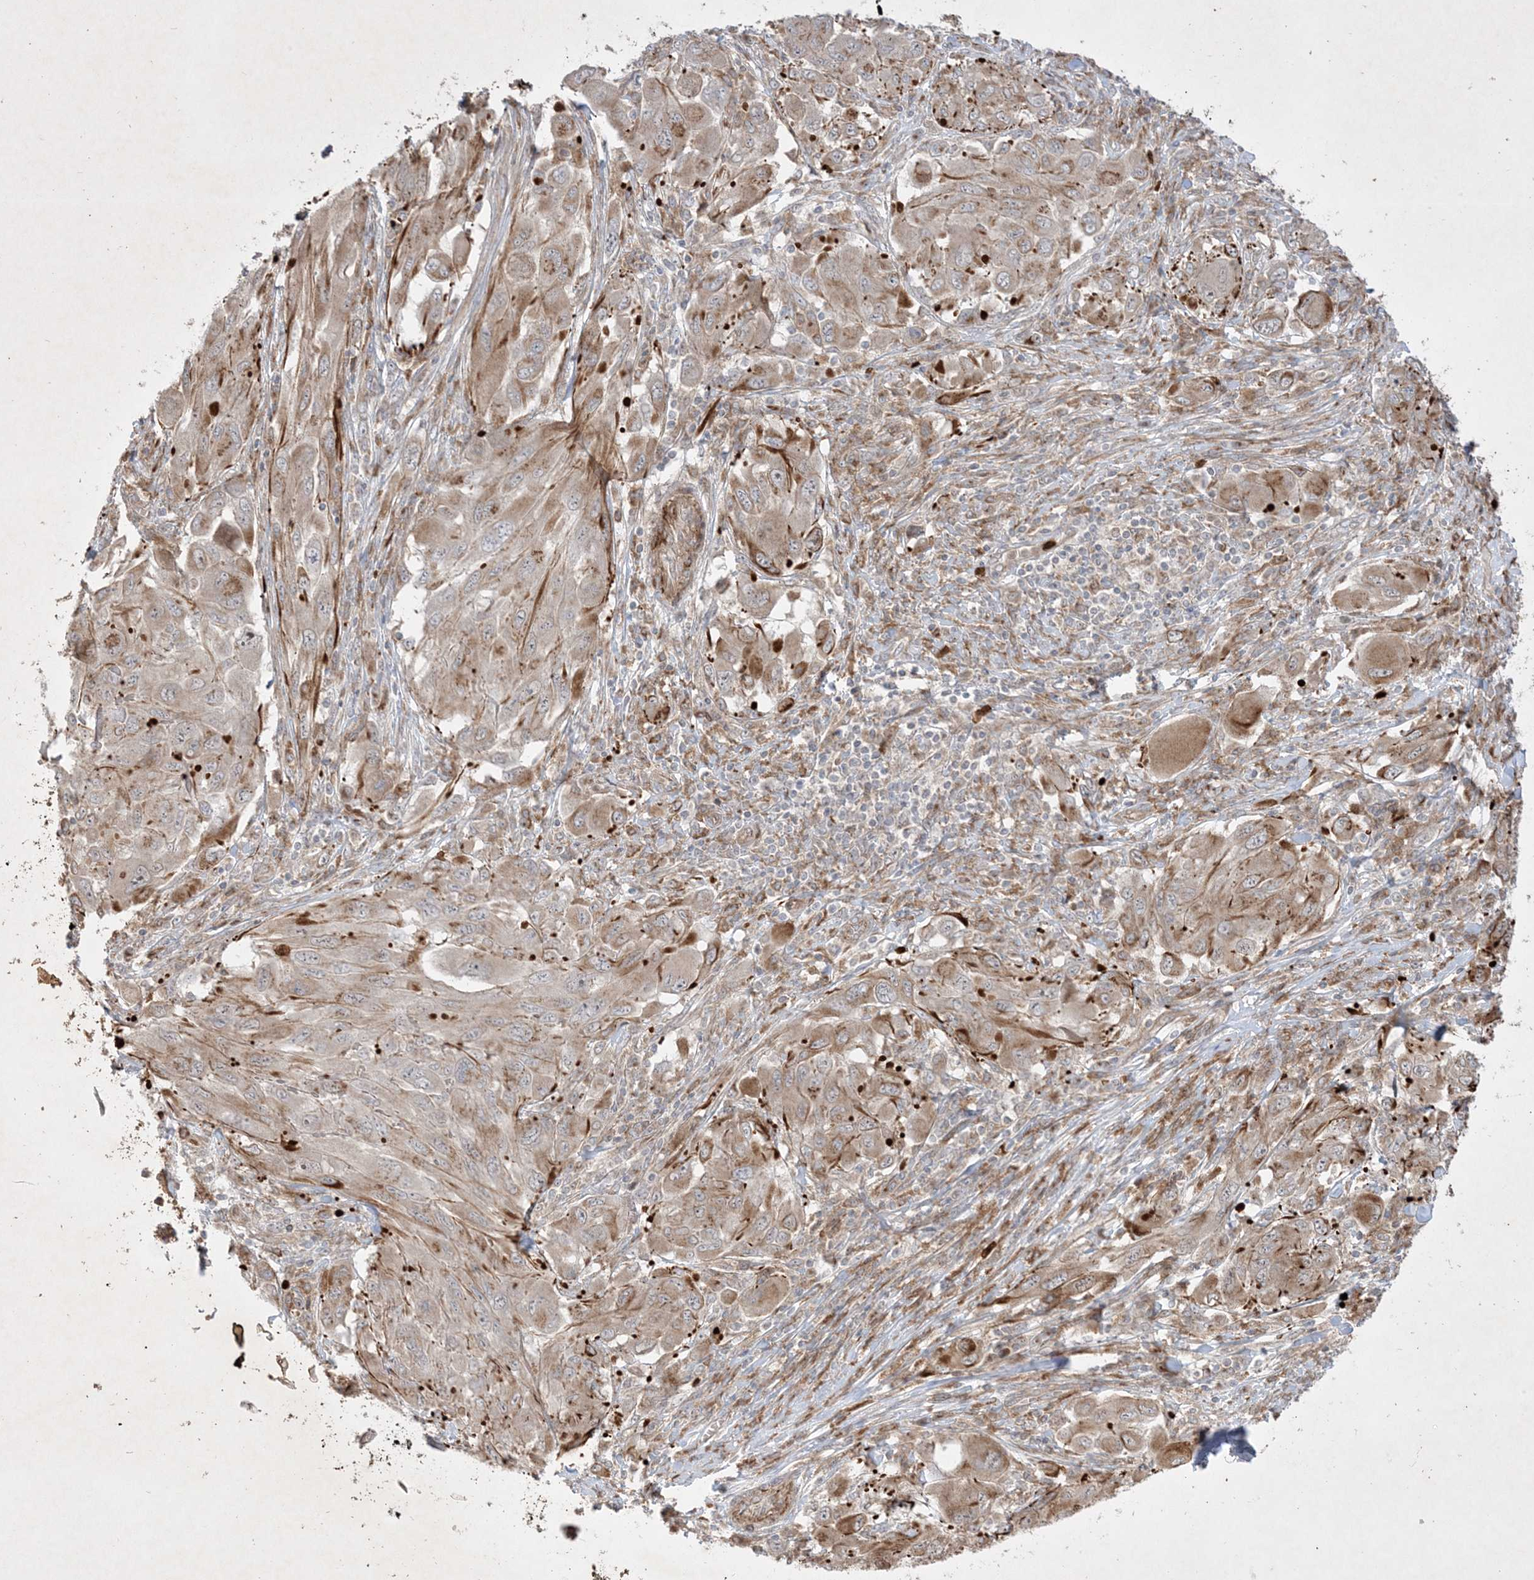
{"staining": {"intensity": "moderate", "quantity": "<25%", "location": "cytoplasmic/membranous"}, "tissue": "melanoma", "cell_type": "Tumor cells", "image_type": "cancer", "snomed": [{"axis": "morphology", "description": "Malignant melanoma, NOS"}, {"axis": "topography", "description": "Skin"}], "caption": "Moderate cytoplasmic/membranous staining for a protein is present in approximately <25% of tumor cells of malignant melanoma using immunohistochemistry (IHC).", "gene": "IFT57", "patient": {"sex": "female", "age": 91}}